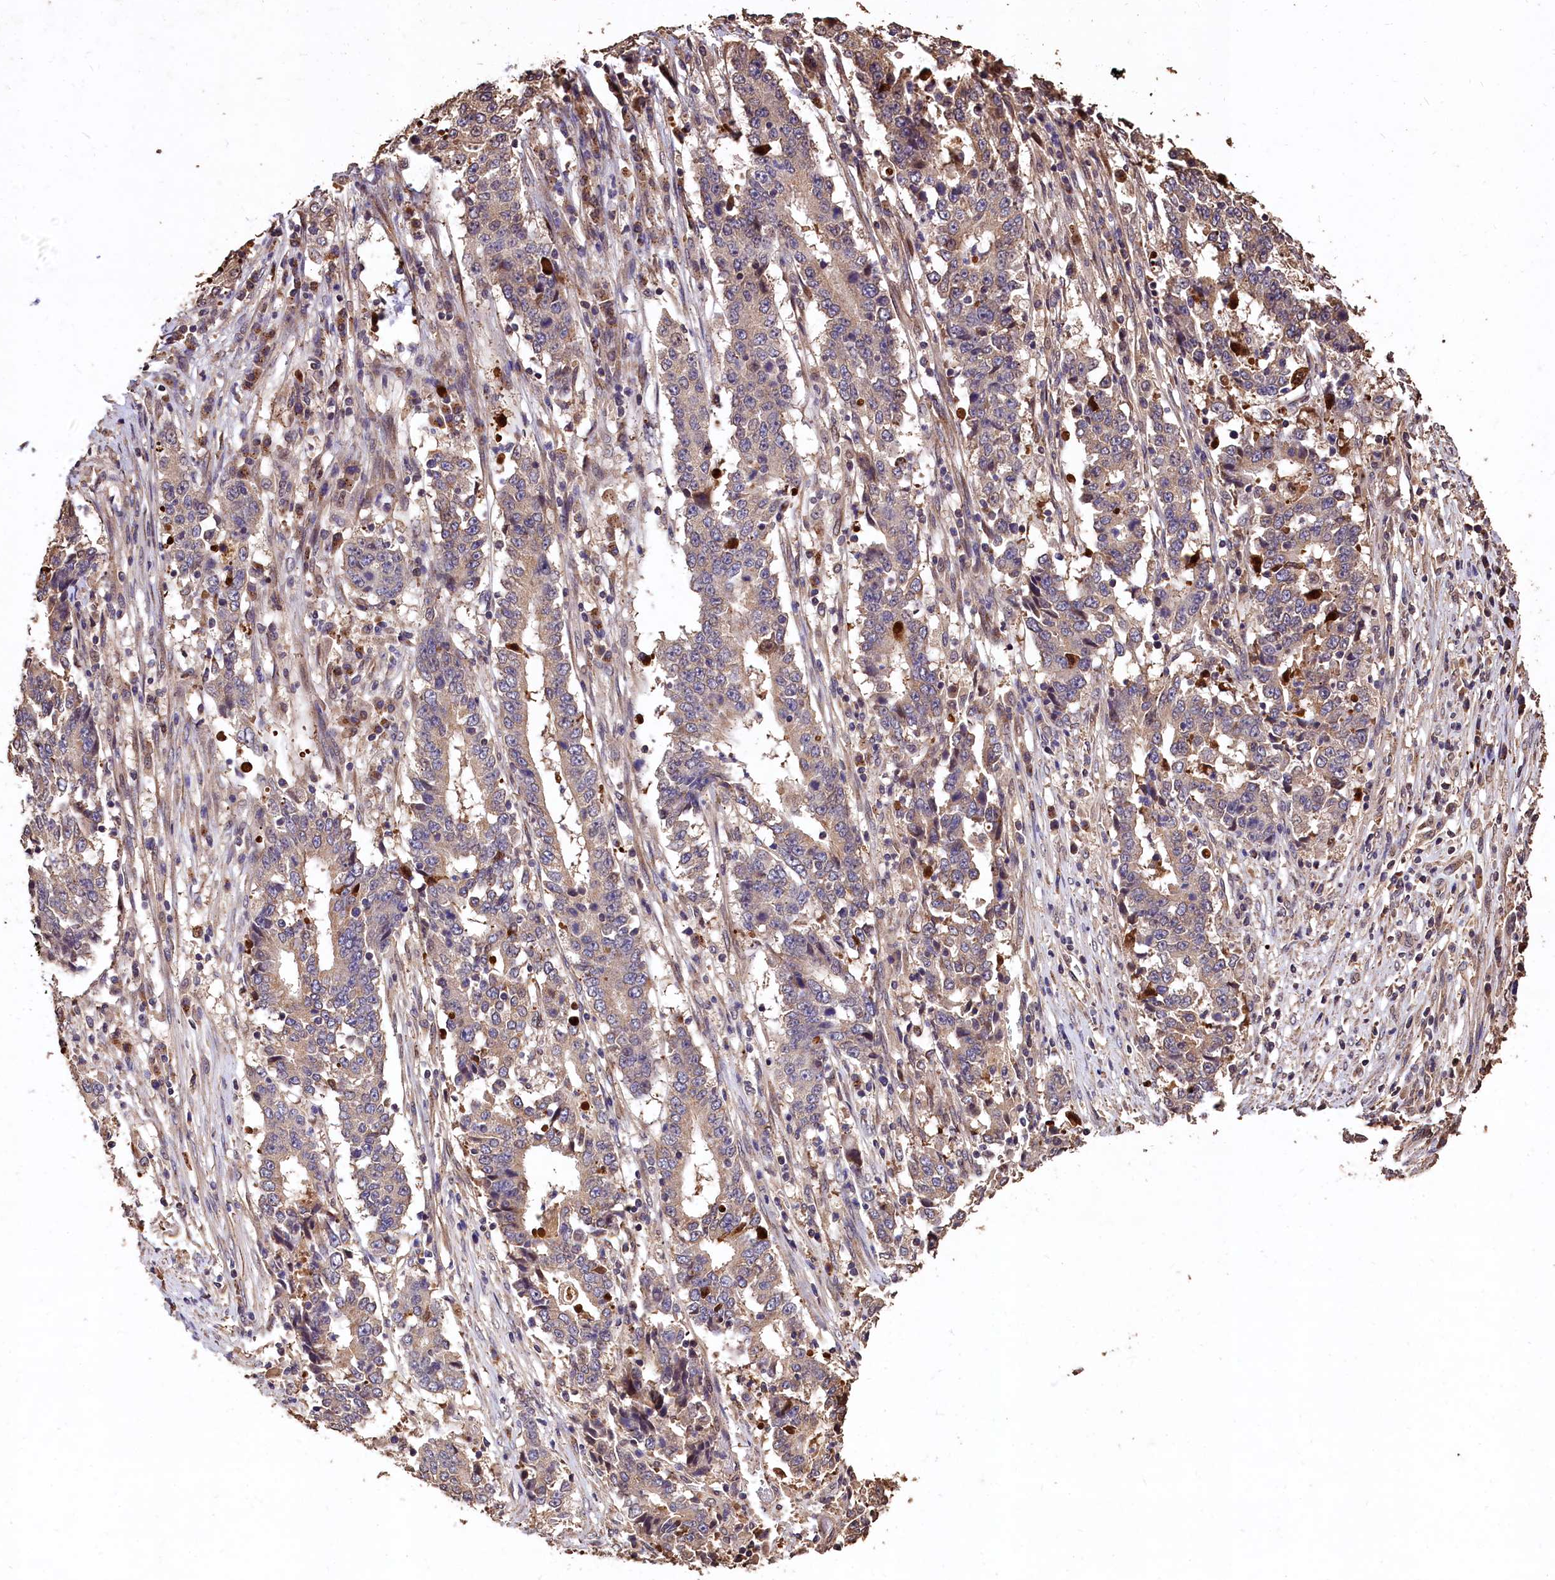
{"staining": {"intensity": "weak", "quantity": "<25%", "location": "cytoplasmic/membranous"}, "tissue": "stomach cancer", "cell_type": "Tumor cells", "image_type": "cancer", "snomed": [{"axis": "morphology", "description": "Adenocarcinoma, NOS"}, {"axis": "topography", "description": "Stomach"}], "caption": "The photomicrograph demonstrates no staining of tumor cells in stomach cancer (adenocarcinoma).", "gene": "LSM4", "patient": {"sex": "male", "age": 59}}